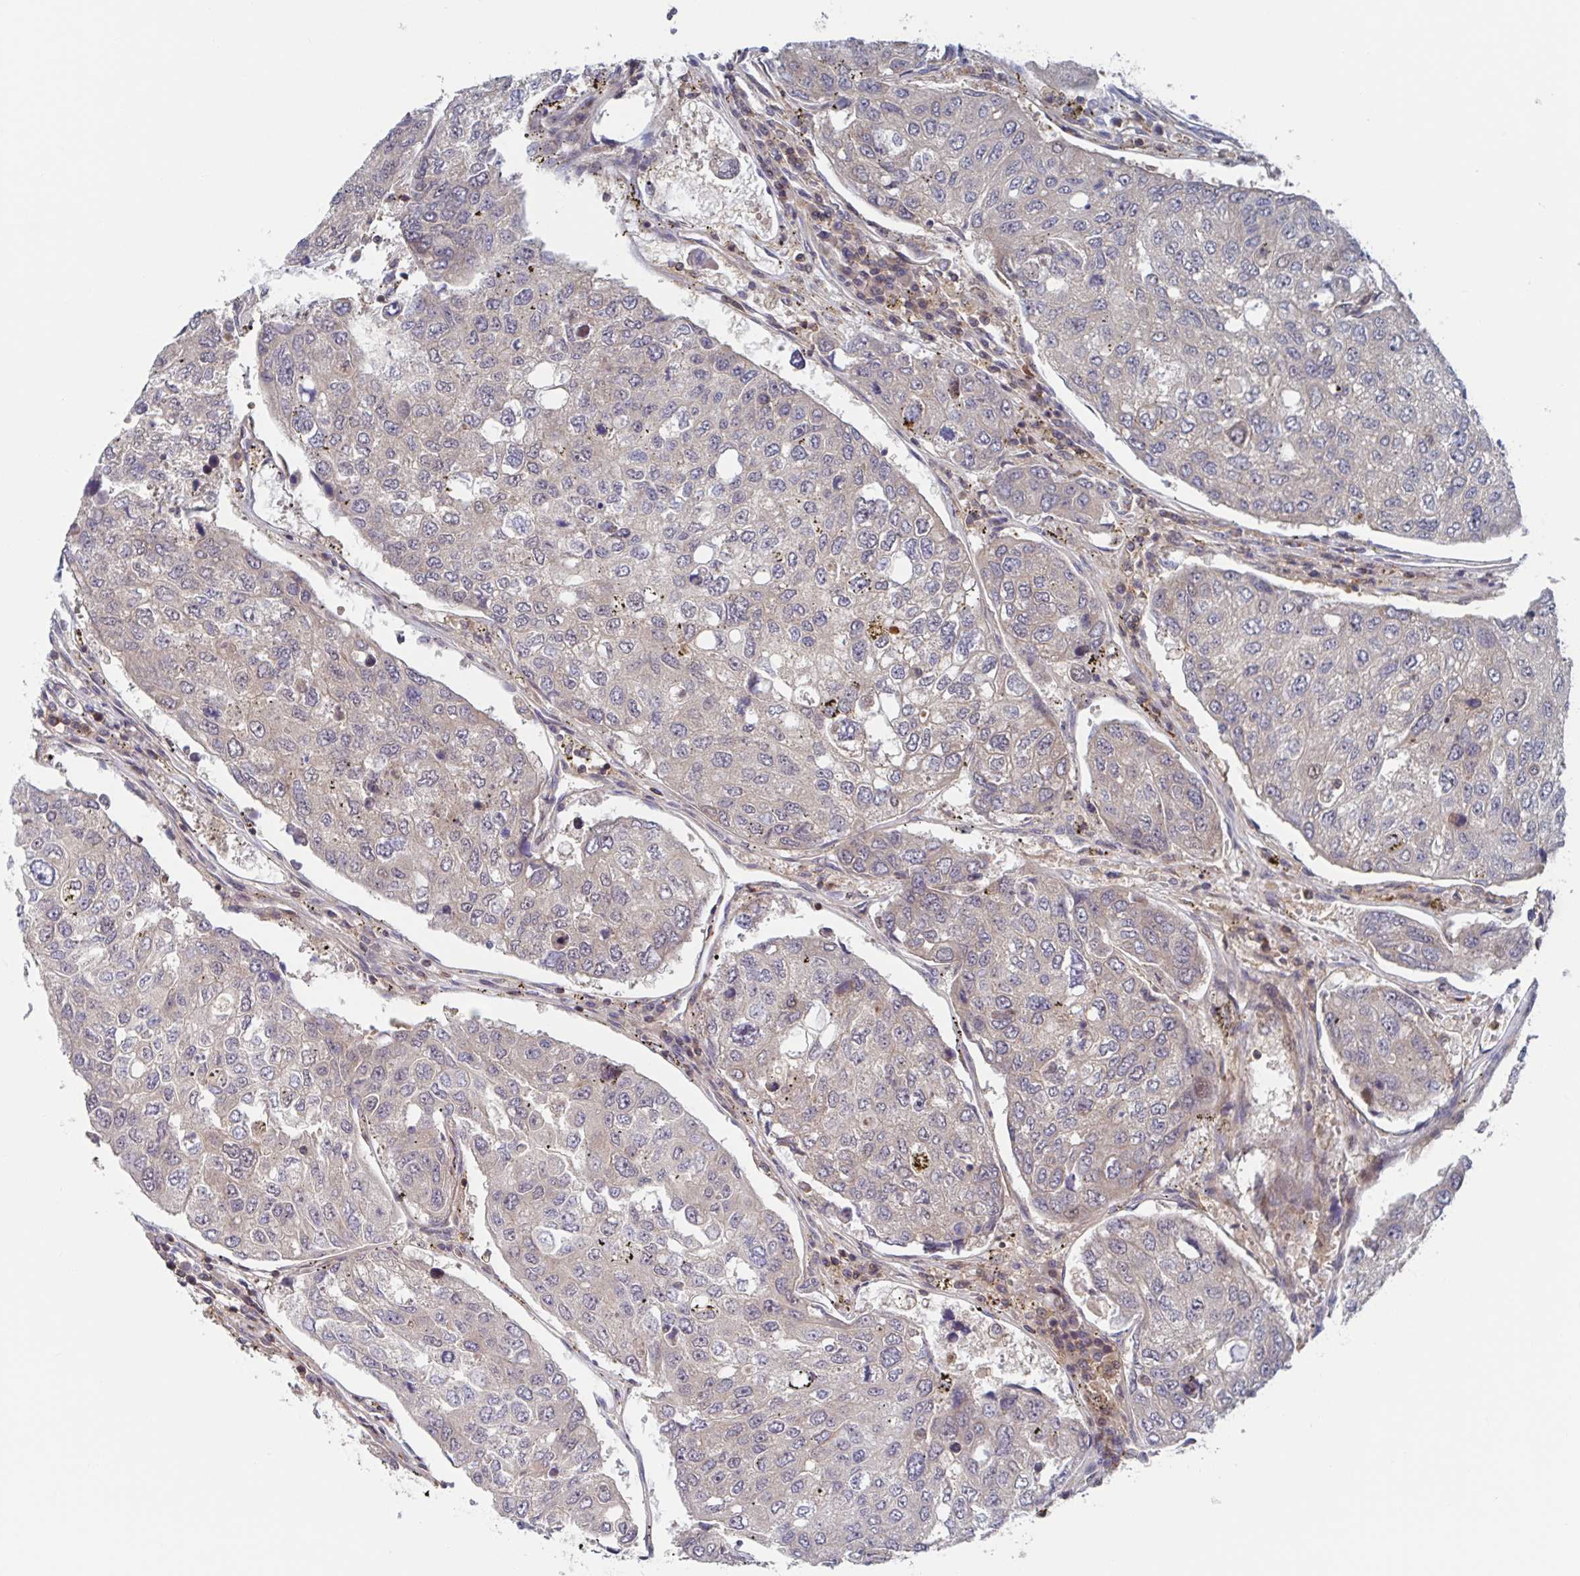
{"staining": {"intensity": "weak", "quantity": "<25%", "location": "cytoplasmic/membranous"}, "tissue": "urothelial cancer", "cell_type": "Tumor cells", "image_type": "cancer", "snomed": [{"axis": "morphology", "description": "Urothelial carcinoma, High grade"}, {"axis": "topography", "description": "Lymph node"}, {"axis": "topography", "description": "Urinary bladder"}], "caption": "Histopathology image shows no protein positivity in tumor cells of urothelial cancer tissue. (DAB (3,3'-diaminobenzidine) immunohistochemistry (IHC), high magnification).", "gene": "DHRS12", "patient": {"sex": "male", "age": 51}}